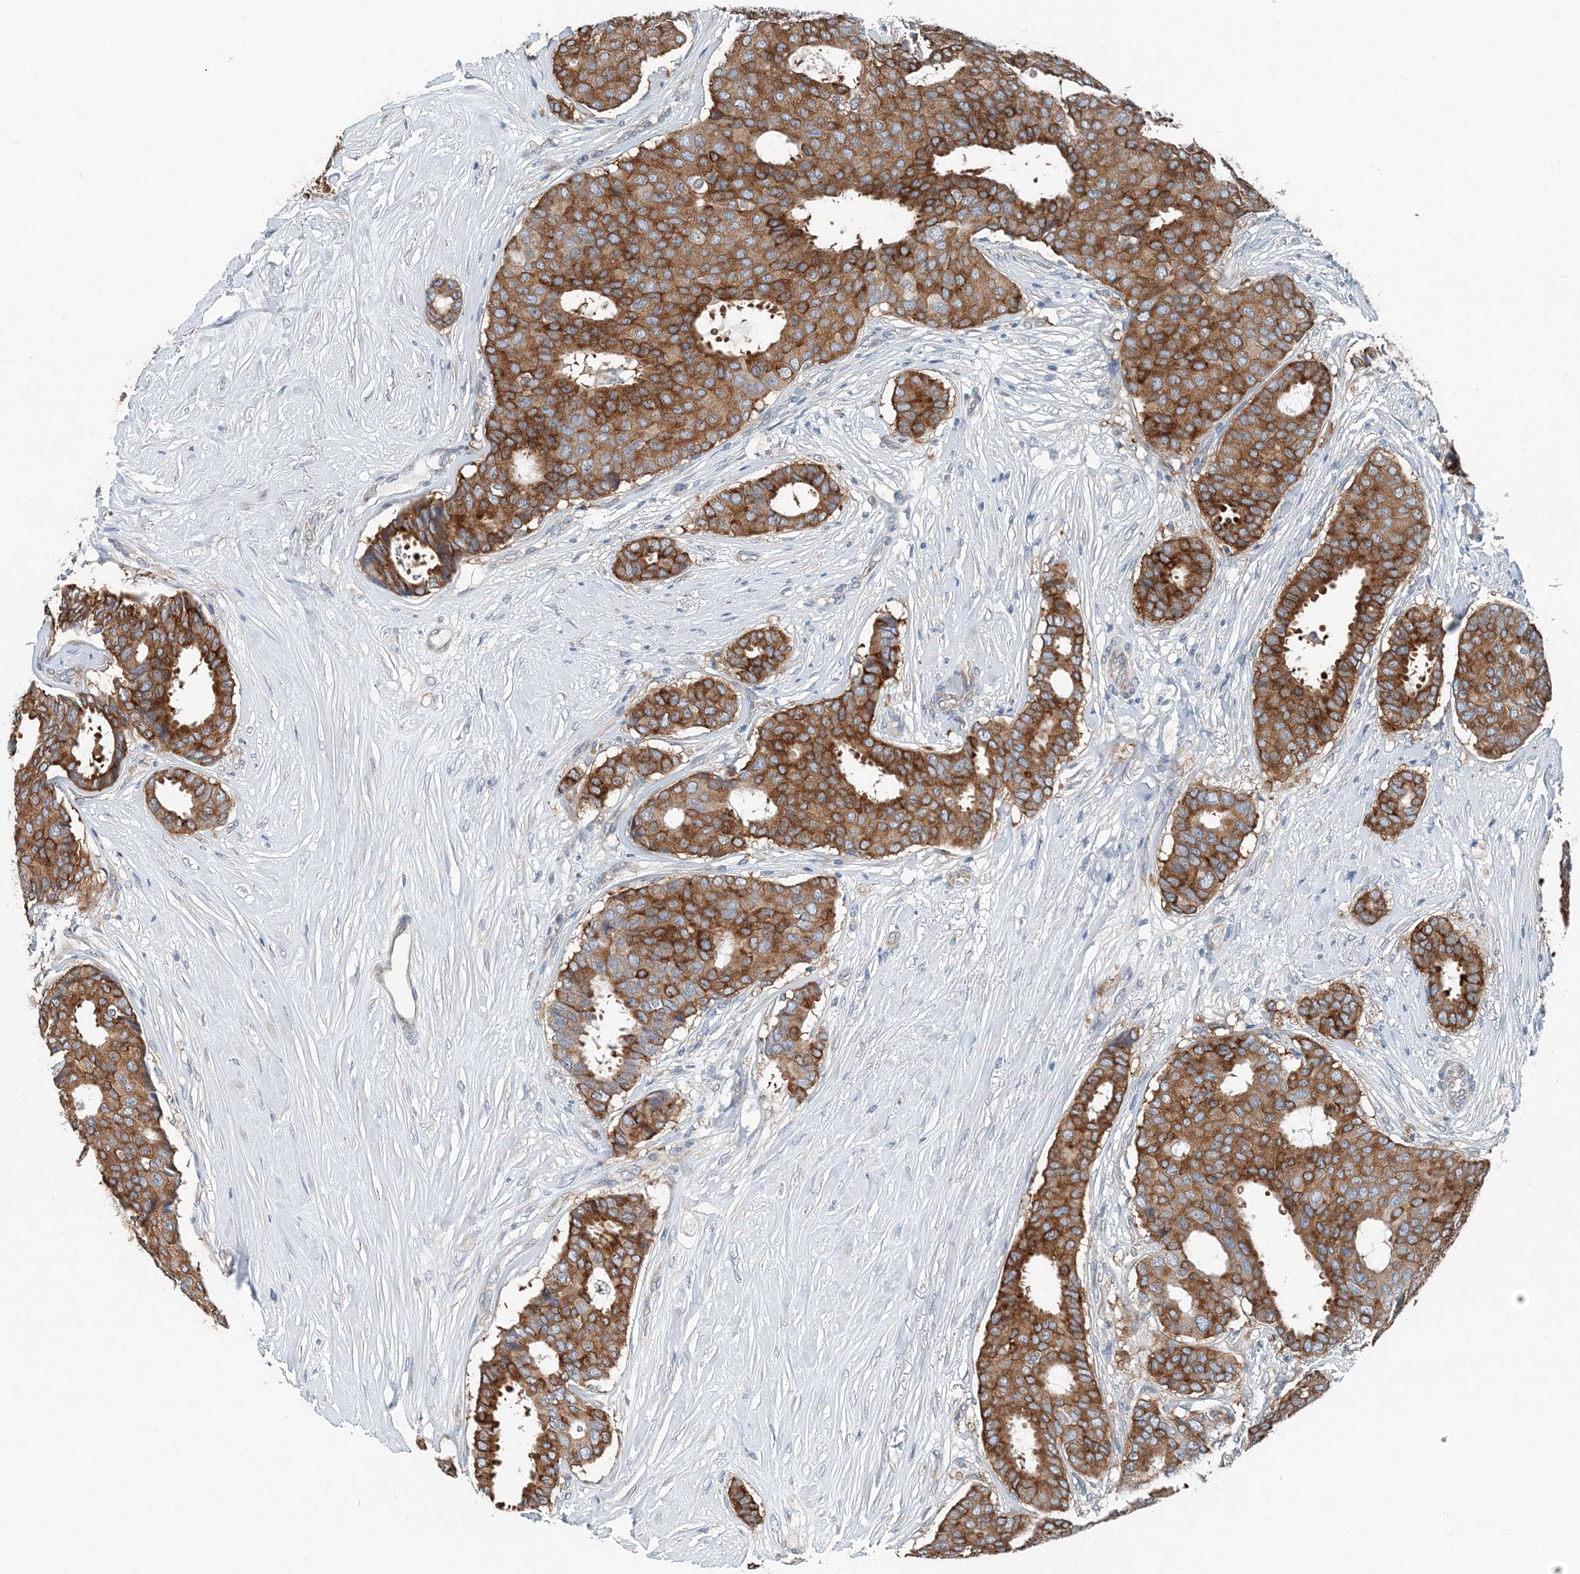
{"staining": {"intensity": "moderate", "quantity": ">75%", "location": "cytoplasmic/membranous"}, "tissue": "breast cancer", "cell_type": "Tumor cells", "image_type": "cancer", "snomed": [{"axis": "morphology", "description": "Duct carcinoma"}, {"axis": "topography", "description": "Breast"}], "caption": "The immunohistochemical stain highlights moderate cytoplasmic/membranous expression in tumor cells of breast cancer (intraductal carcinoma) tissue.", "gene": "EEF1A2", "patient": {"sex": "female", "age": 75}}